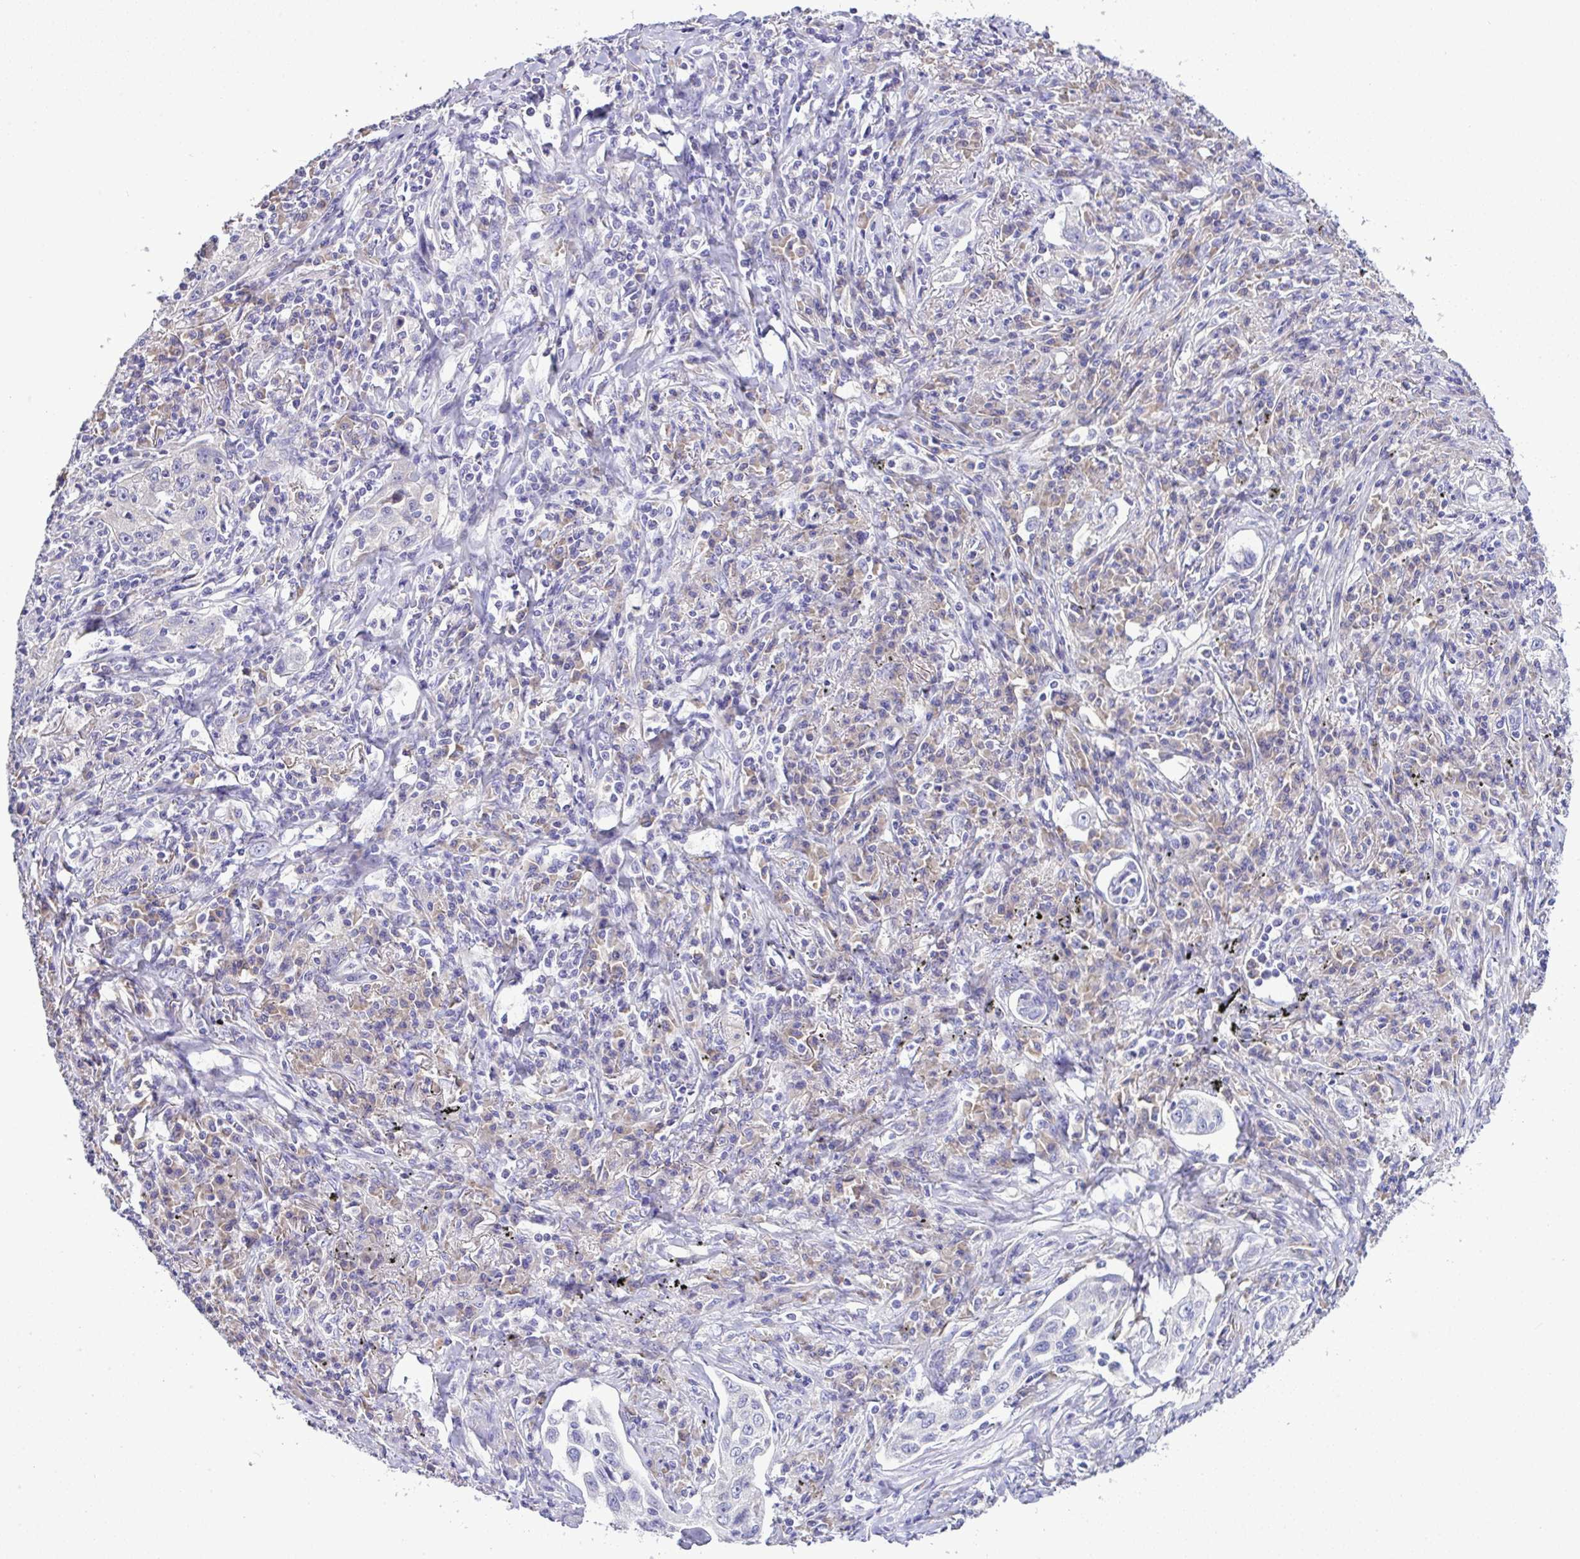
{"staining": {"intensity": "negative", "quantity": "none", "location": "none"}, "tissue": "lung cancer", "cell_type": "Tumor cells", "image_type": "cancer", "snomed": [{"axis": "morphology", "description": "Squamous cell carcinoma, NOS"}, {"axis": "topography", "description": "Lung"}], "caption": "Immunohistochemistry micrograph of neoplastic tissue: lung cancer stained with DAB demonstrates no significant protein expression in tumor cells.", "gene": "ST8SIA2", "patient": {"sex": "male", "age": 71}}